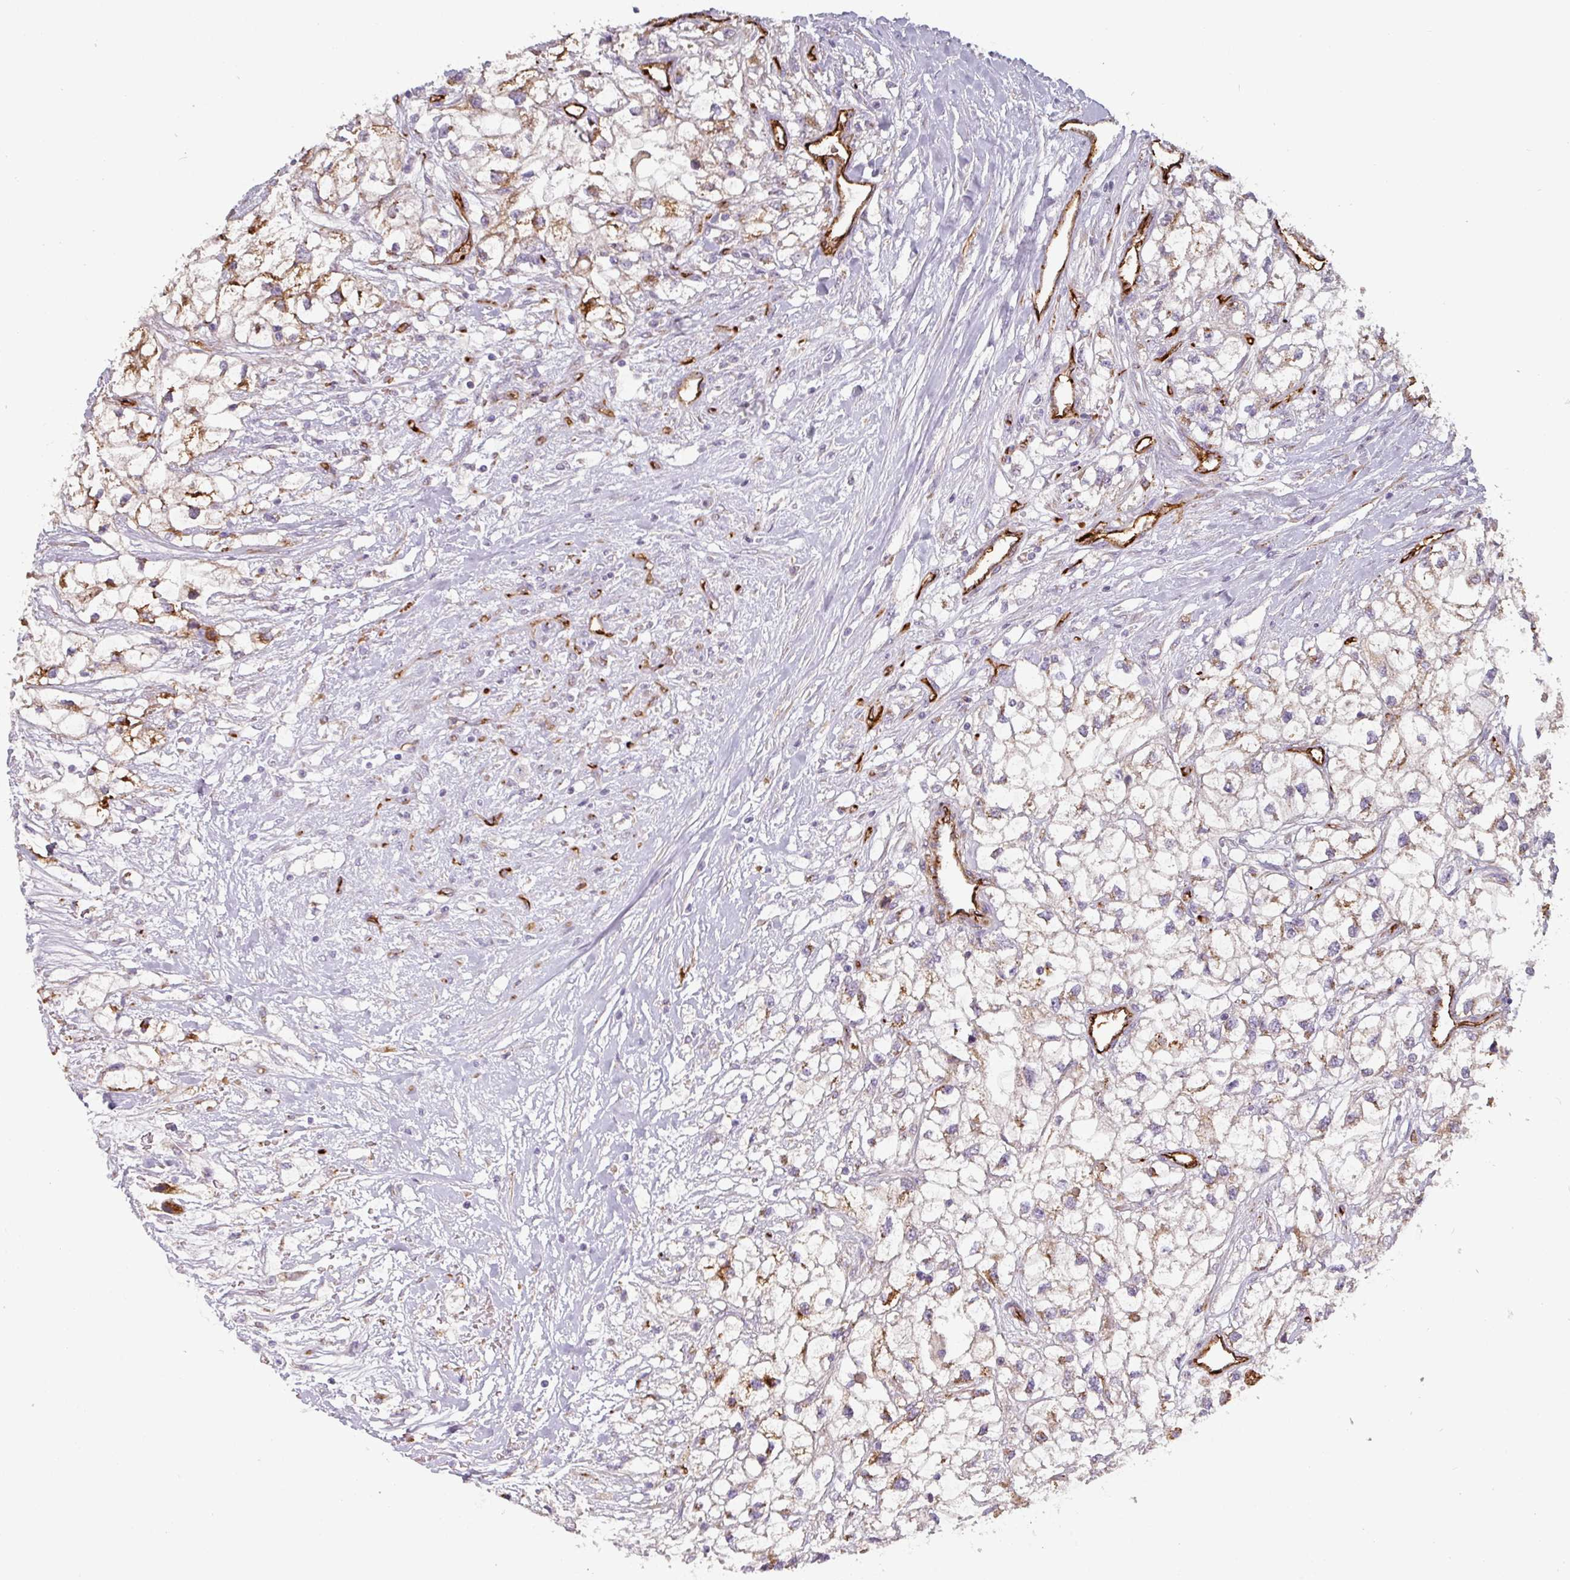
{"staining": {"intensity": "moderate", "quantity": "25%-75%", "location": "cytoplasmic/membranous"}, "tissue": "renal cancer", "cell_type": "Tumor cells", "image_type": "cancer", "snomed": [{"axis": "morphology", "description": "Adenocarcinoma, NOS"}, {"axis": "topography", "description": "Kidney"}], "caption": "A micrograph of renal cancer (adenocarcinoma) stained for a protein shows moderate cytoplasmic/membranous brown staining in tumor cells. Immunohistochemistry stains the protein of interest in brown and the nuclei are stained blue.", "gene": "PRODH2", "patient": {"sex": "male", "age": 59}}